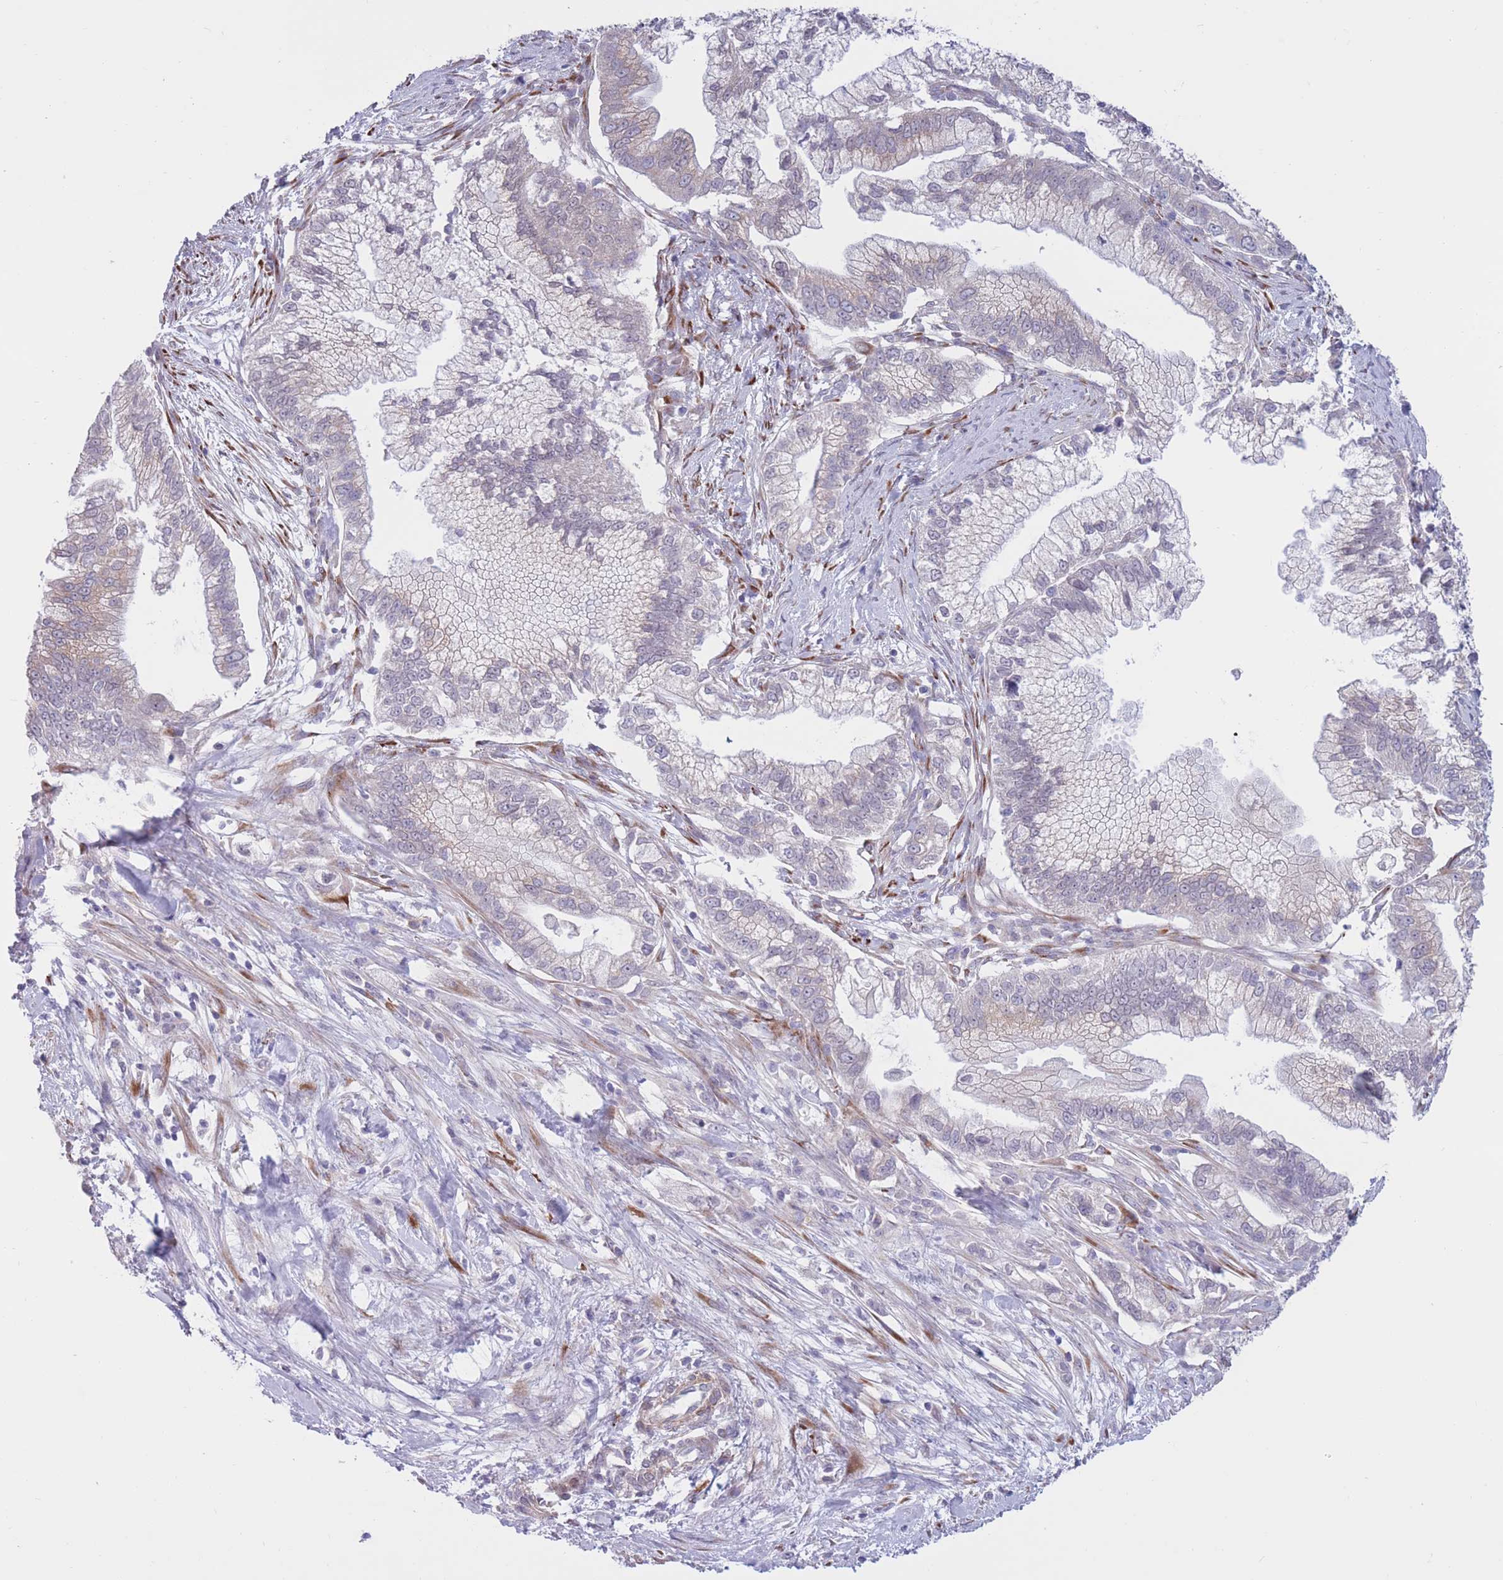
{"staining": {"intensity": "negative", "quantity": "none", "location": "none"}, "tissue": "pancreatic cancer", "cell_type": "Tumor cells", "image_type": "cancer", "snomed": [{"axis": "morphology", "description": "Adenocarcinoma, NOS"}, {"axis": "topography", "description": "Pancreas"}], "caption": "A photomicrograph of human adenocarcinoma (pancreatic) is negative for staining in tumor cells.", "gene": "CCNQ", "patient": {"sex": "male", "age": 70}}